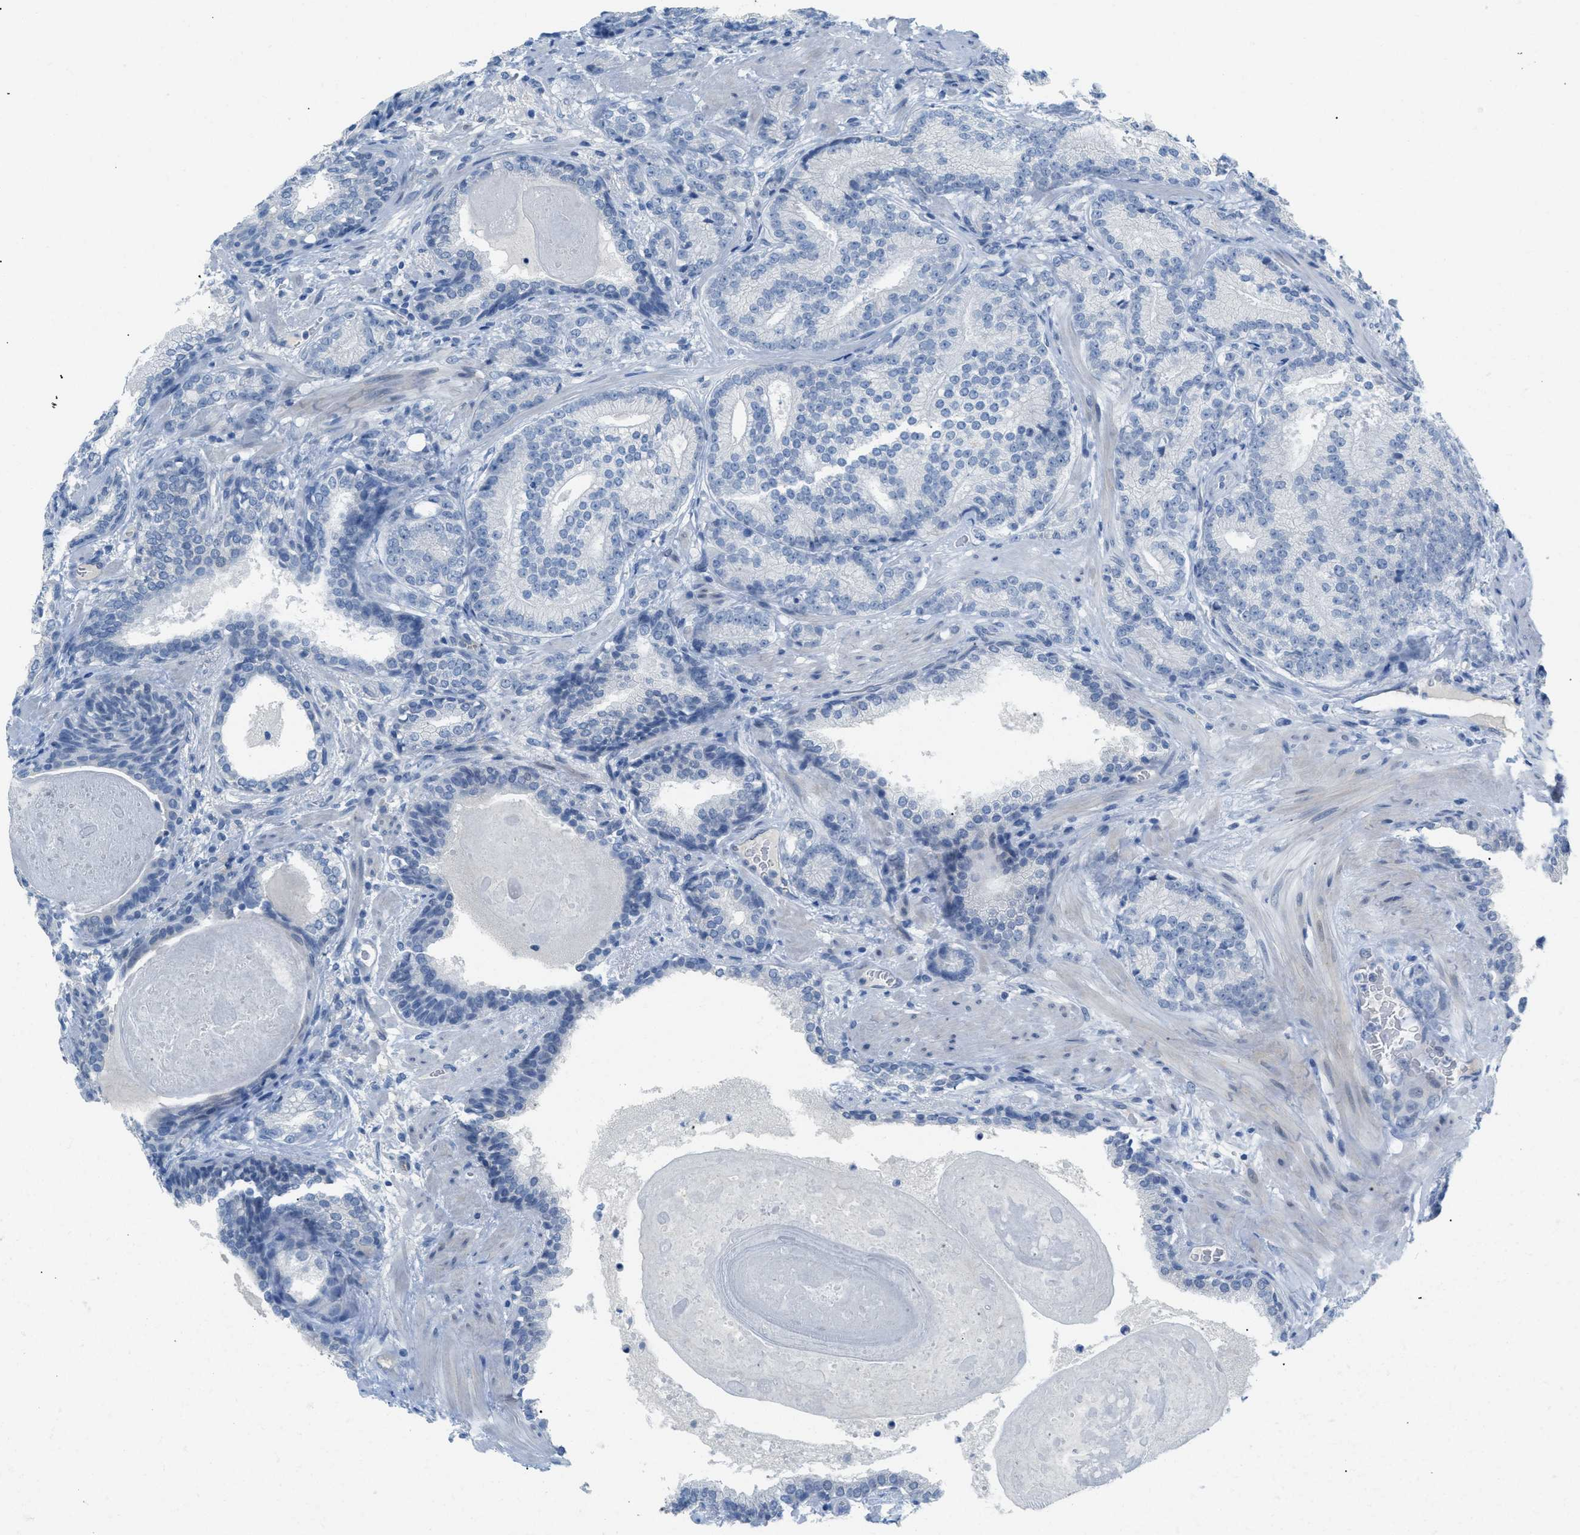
{"staining": {"intensity": "negative", "quantity": "none", "location": "none"}, "tissue": "prostate cancer", "cell_type": "Tumor cells", "image_type": "cancer", "snomed": [{"axis": "morphology", "description": "Adenocarcinoma, High grade"}, {"axis": "topography", "description": "Prostate"}], "caption": "The immunohistochemistry image has no significant staining in tumor cells of prostate cancer (adenocarcinoma (high-grade)) tissue.", "gene": "HSF2", "patient": {"sex": "male", "age": 61}}